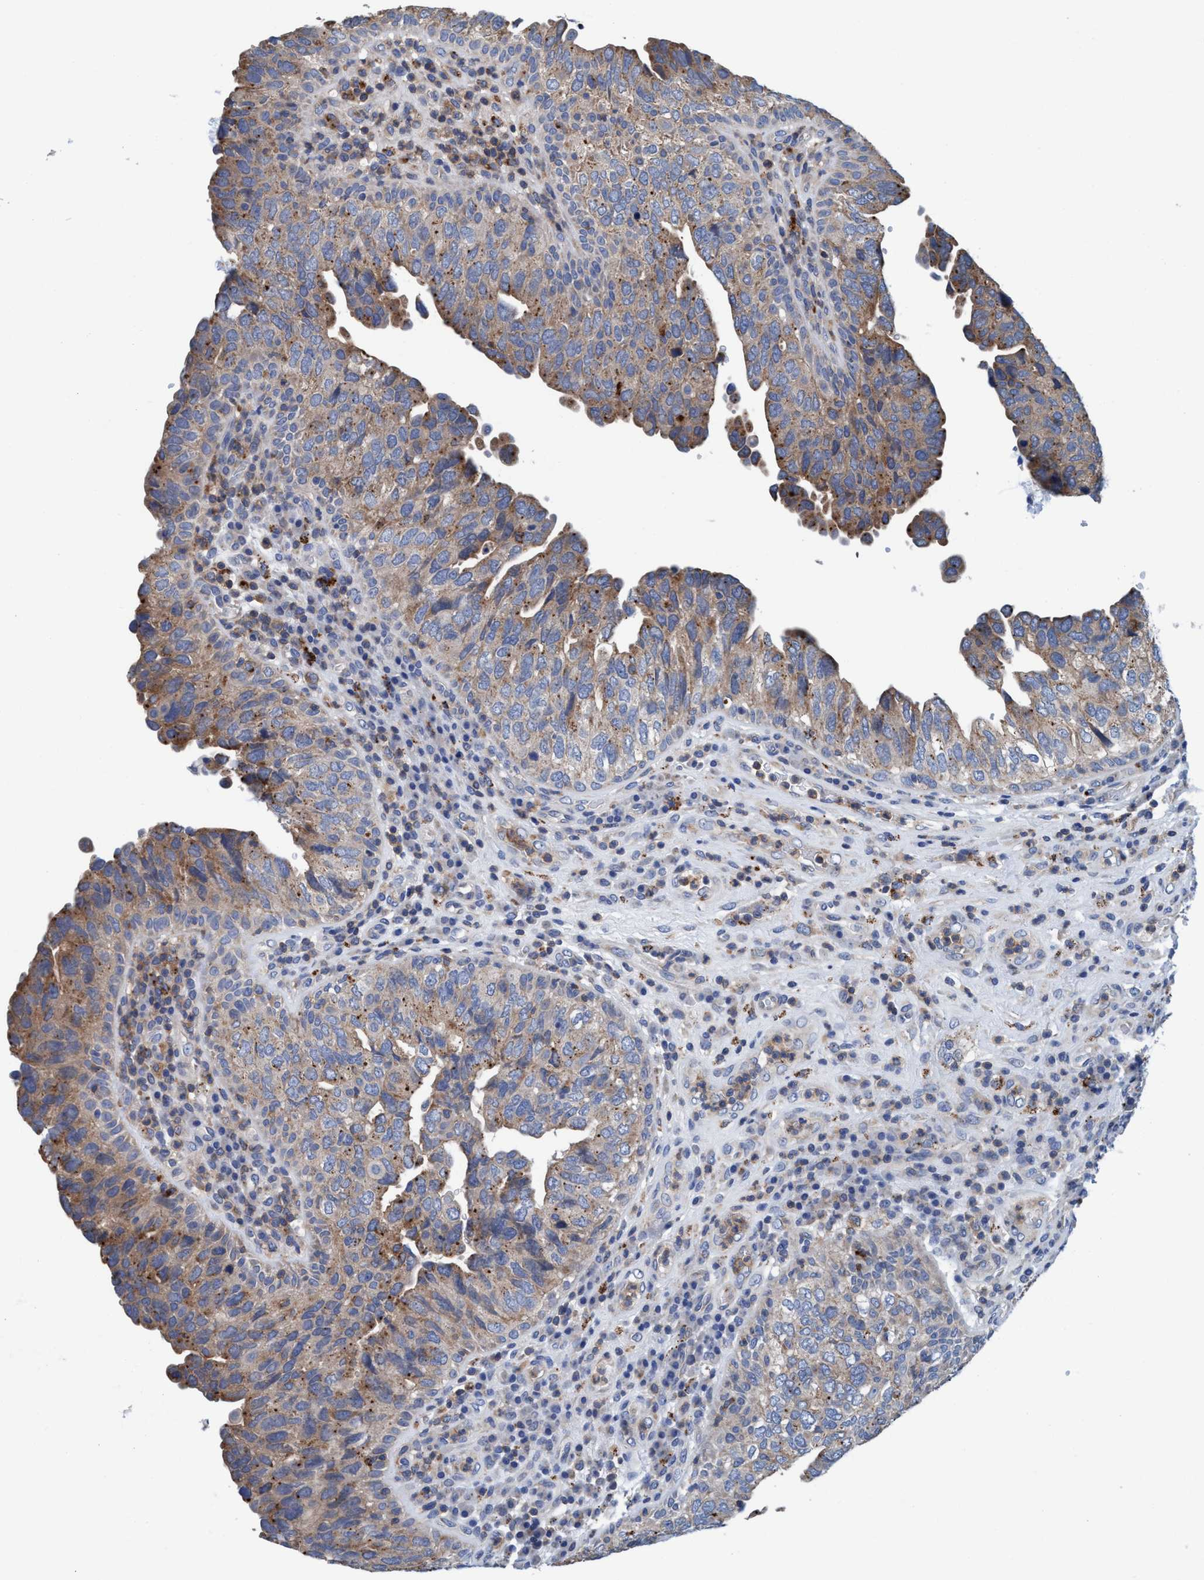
{"staining": {"intensity": "weak", "quantity": ">75%", "location": "cytoplasmic/membranous"}, "tissue": "urothelial cancer", "cell_type": "Tumor cells", "image_type": "cancer", "snomed": [{"axis": "morphology", "description": "Urothelial carcinoma, High grade"}, {"axis": "topography", "description": "Urinary bladder"}], "caption": "Tumor cells display low levels of weak cytoplasmic/membranous expression in approximately >75% of cells in human urothelial cancer.", "gene": "ENDOG", "patient": {"sex": "female", "age": 82}}